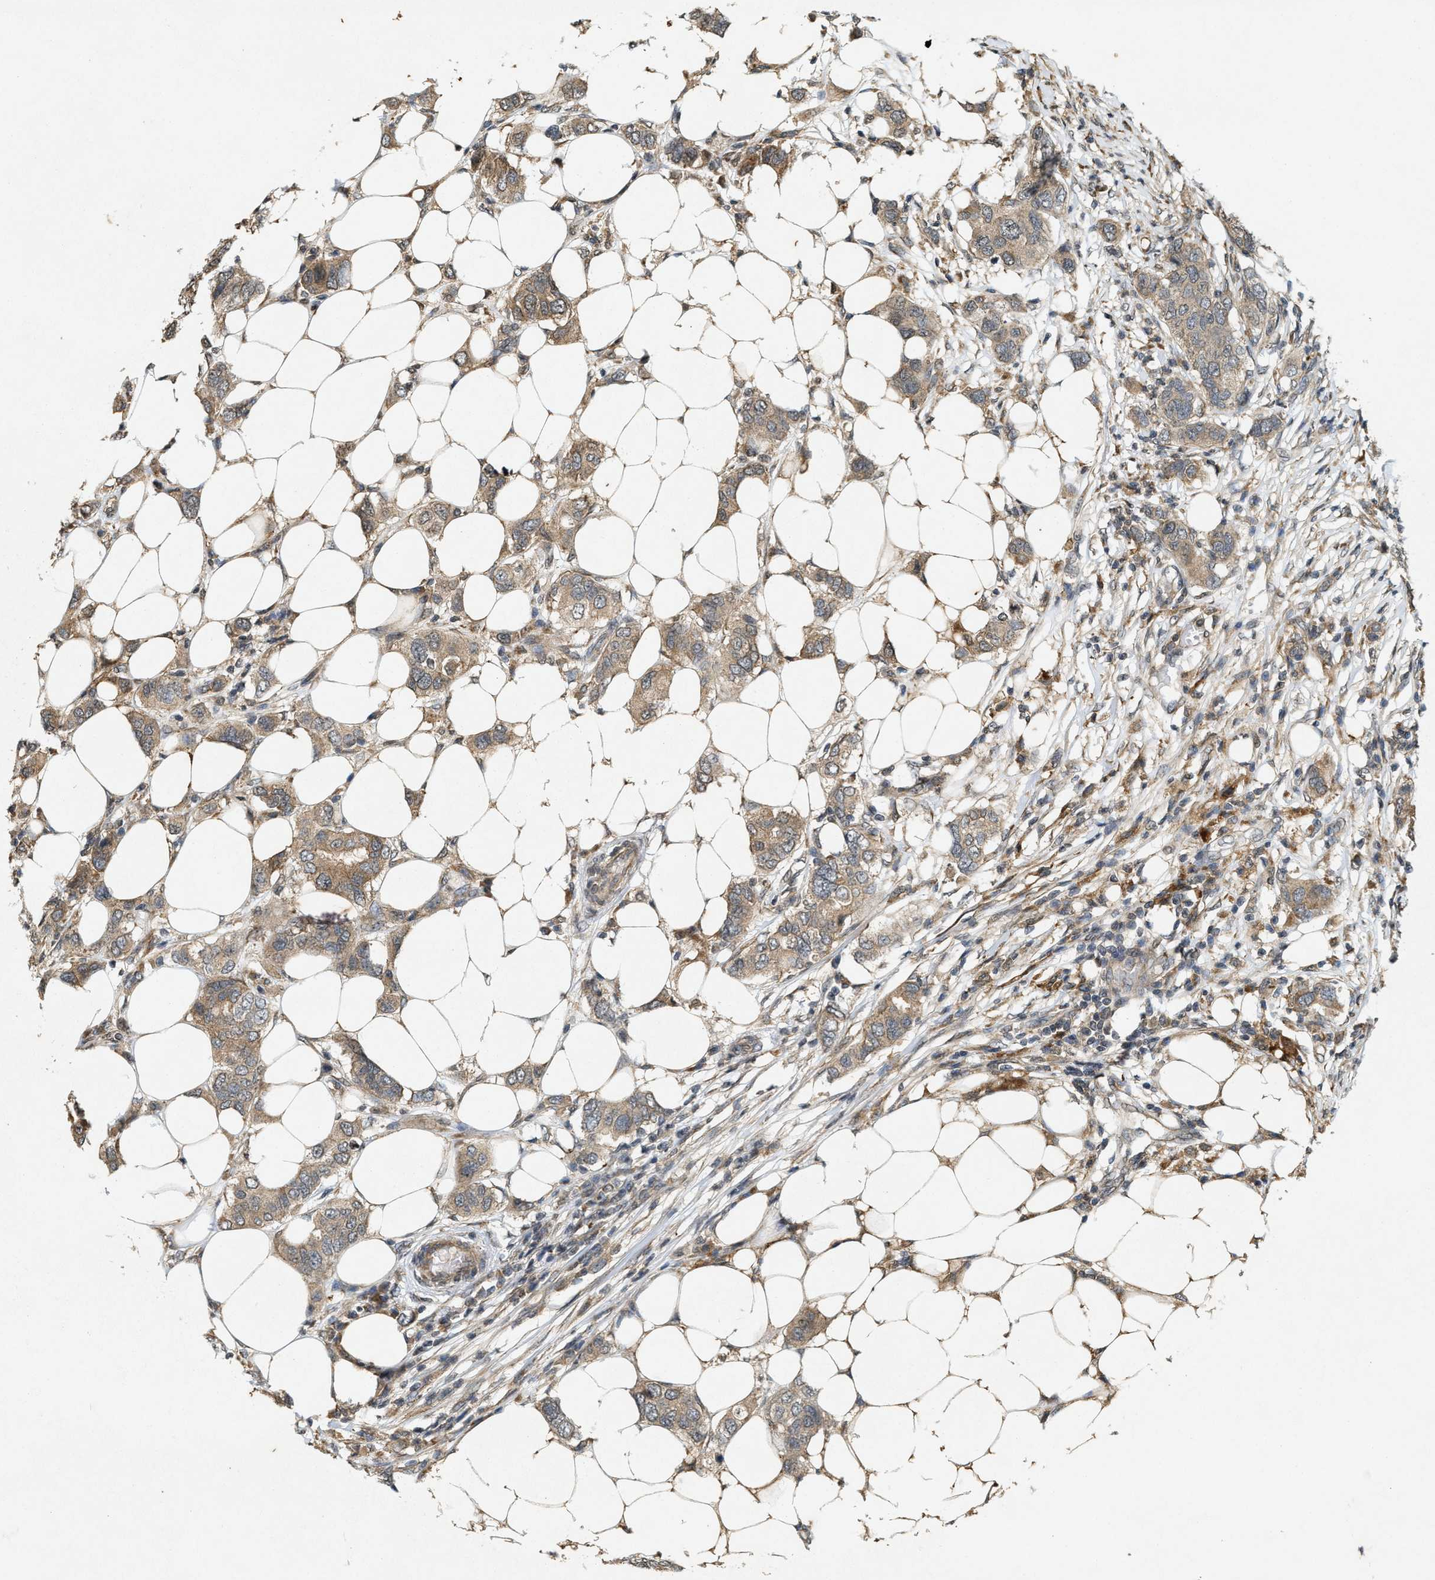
{"staining": {"intensity": "moderate", "quantity": ">75%", "location": "cytoplasmic/membranous"}, "tissue": "breast cancer", "cell_type": "Tumor cells", "image_type": "cancer", "snomed": [{"axis": "morphology", "description": "Duct carcinoma"}, {"axis": "topography", "description": "Breast"}], "caption": "The histopathology image shows immunohistochemical staining of breast cancer. There is moderate cytoplasmic/membranous positivity is appreciated in about >75% of tumor cells.", "gene": "KIF21A", "patient": {"sex": "female", "age": 50}}